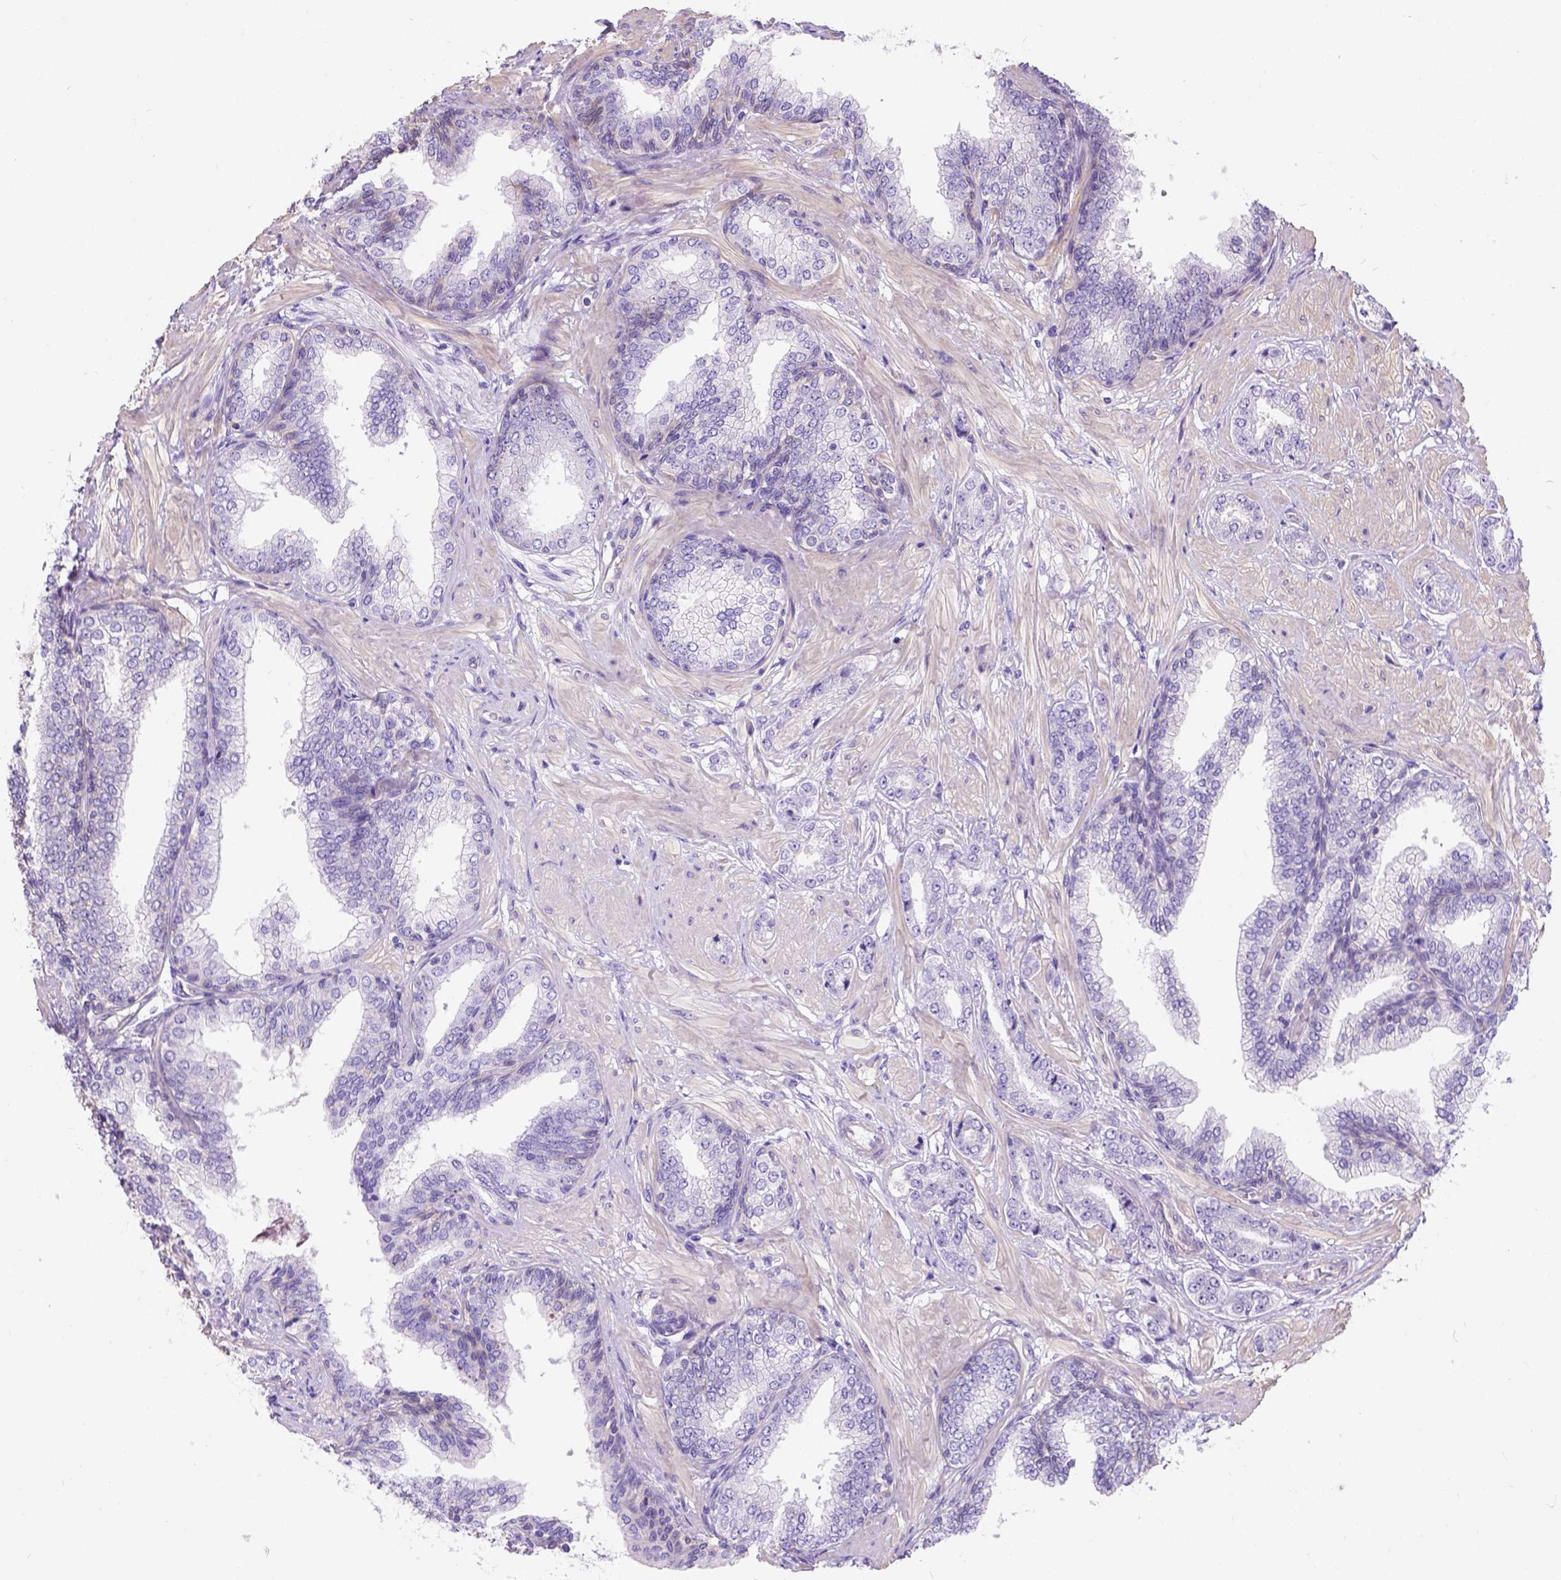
{"staining": {"intensity": "negative", "quantity": "none", "location": "none"}, "tissue": "prostate cancer", "cell_type": "Tumor cells", "image_type": "cancer", "snomed": [{"axis": "morphology", "description": "Adenocarcinoma, Low grade"}, {"axis": "topography", "description": "Prostate"}], "caption": "There is no significant staining in tumor cells of prostate cancer. Brightfield microscopy of immunohistochemistry (IHC) stained with DAB (brown) and hematoxylin (blue), captured at high magnification.", "gene": "PHF7", "patient": {"sex": "male", "age": 55}}